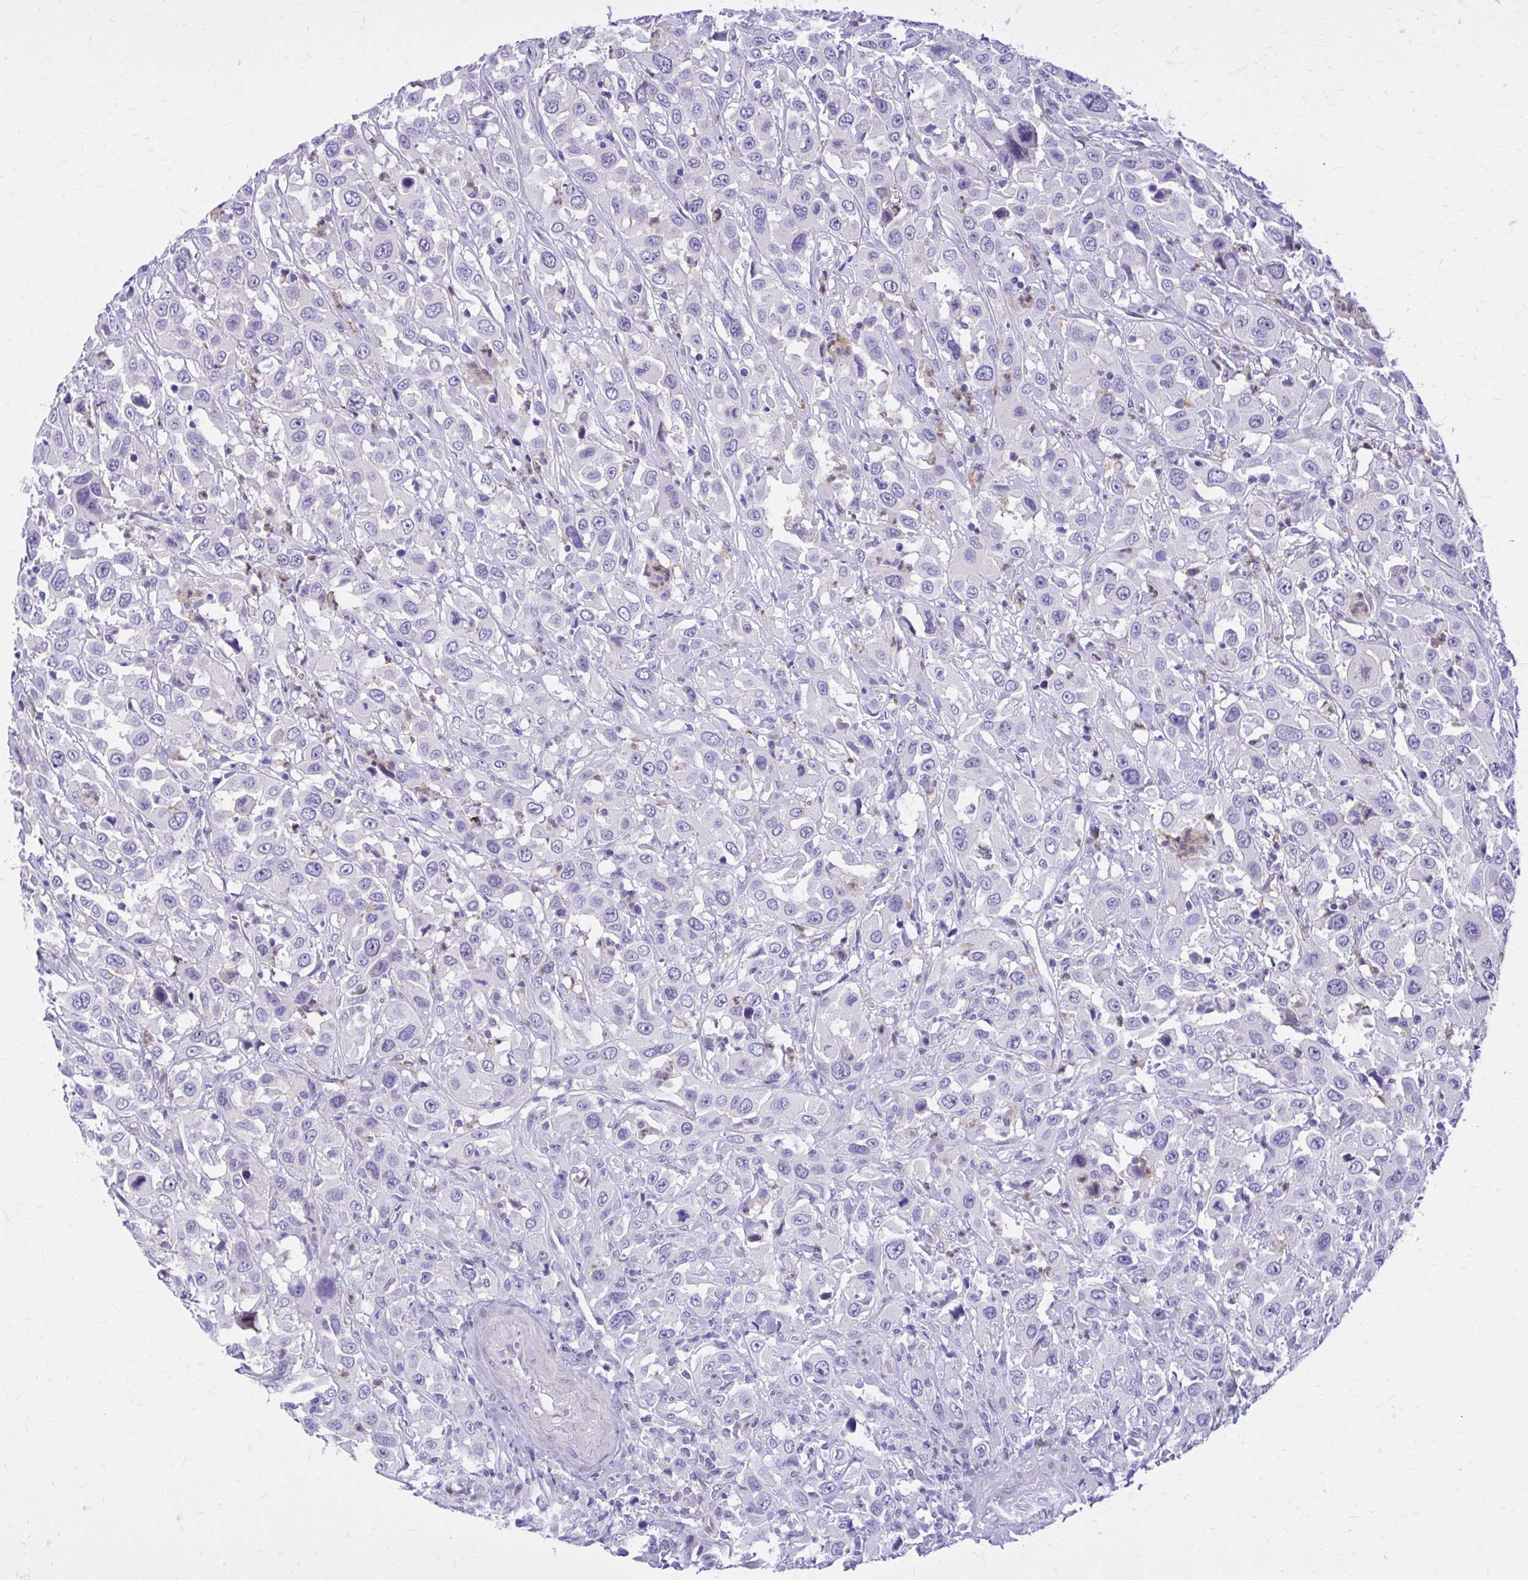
{"staining": {"intensity": "negative", "quantity": "none", "location": "none"}, "tissue": "urothelial cancer", "cell_type": "Tumor cells", "image_type": "cancer", "snomed": [{"axis": "morphology", "description": "Urothelial carcinoma, High grade"}, {"axis": "topography", "description": "Urinary bladder"}], "caption": "Immunohistochemistry histopathology image of human urothelial cancer stained for a protein (brown), which exhibits no expression in tumor cells.", "gene": "ADAMTSL1", "patient": {"sex": "male", "age": 61}}